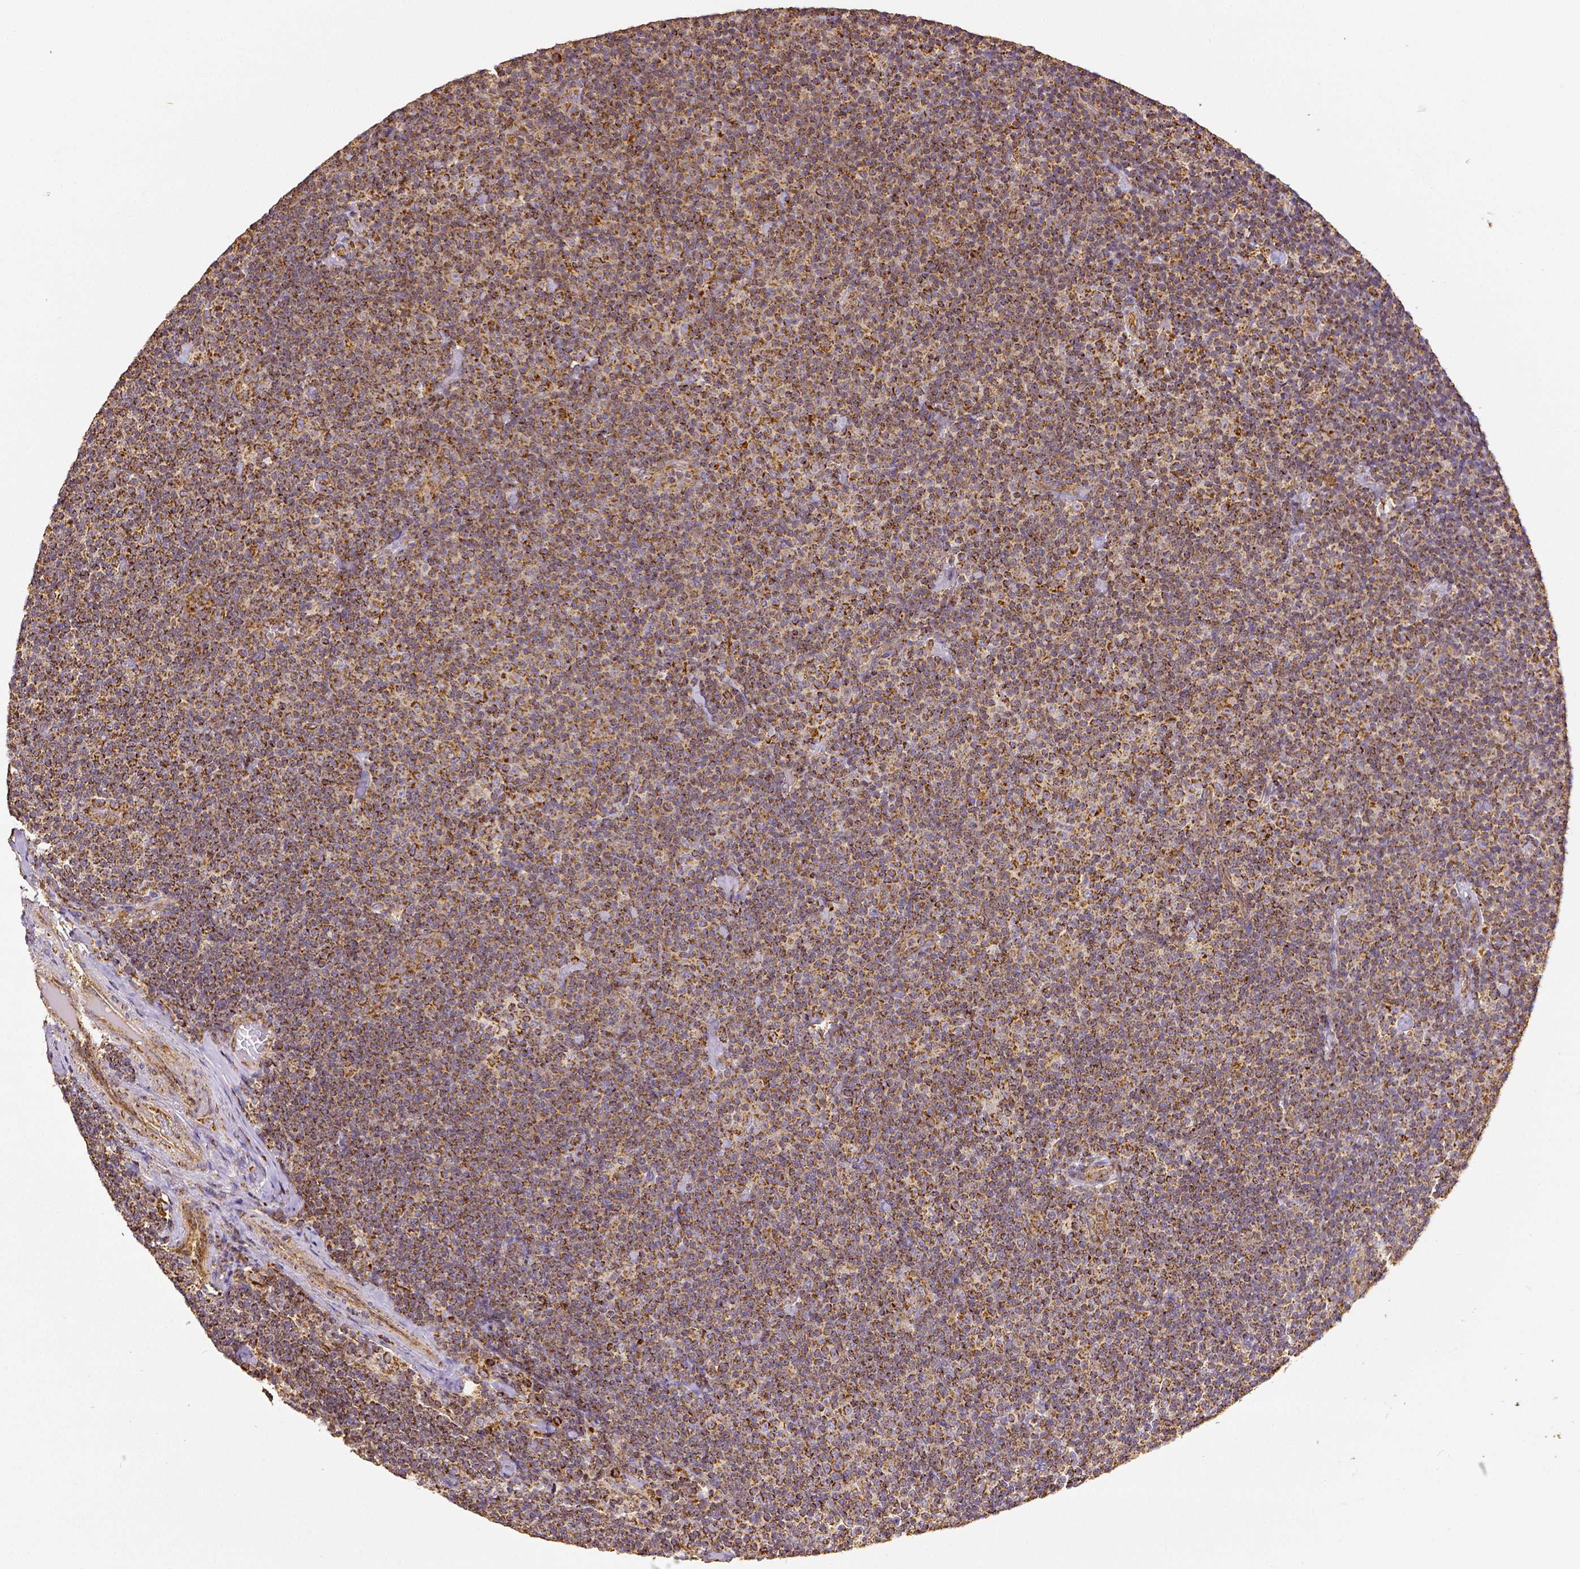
{"staining": {"intensity": "strong", "quantity": ">75%", "location": "cytoplasmic/membranous"}, "tissue": "lymphoma", "cell_type": "Tumor cells", "image_type": "cancer", "snomed": [{"axis": "morphology", "description": "Malignant lymphoma, non-Hodgkin's type, Low grade"}, {"axis": "topography", "description": "Lymph node"}], "caption": "Low-grade malignant lymphoma, non-Hodgkin's type tissue reveals strong cytoplasmic/membranous staining in about >75% of tumor cells", "gene": "SDHB", "patient": {"sex": "male", "age": 81}}